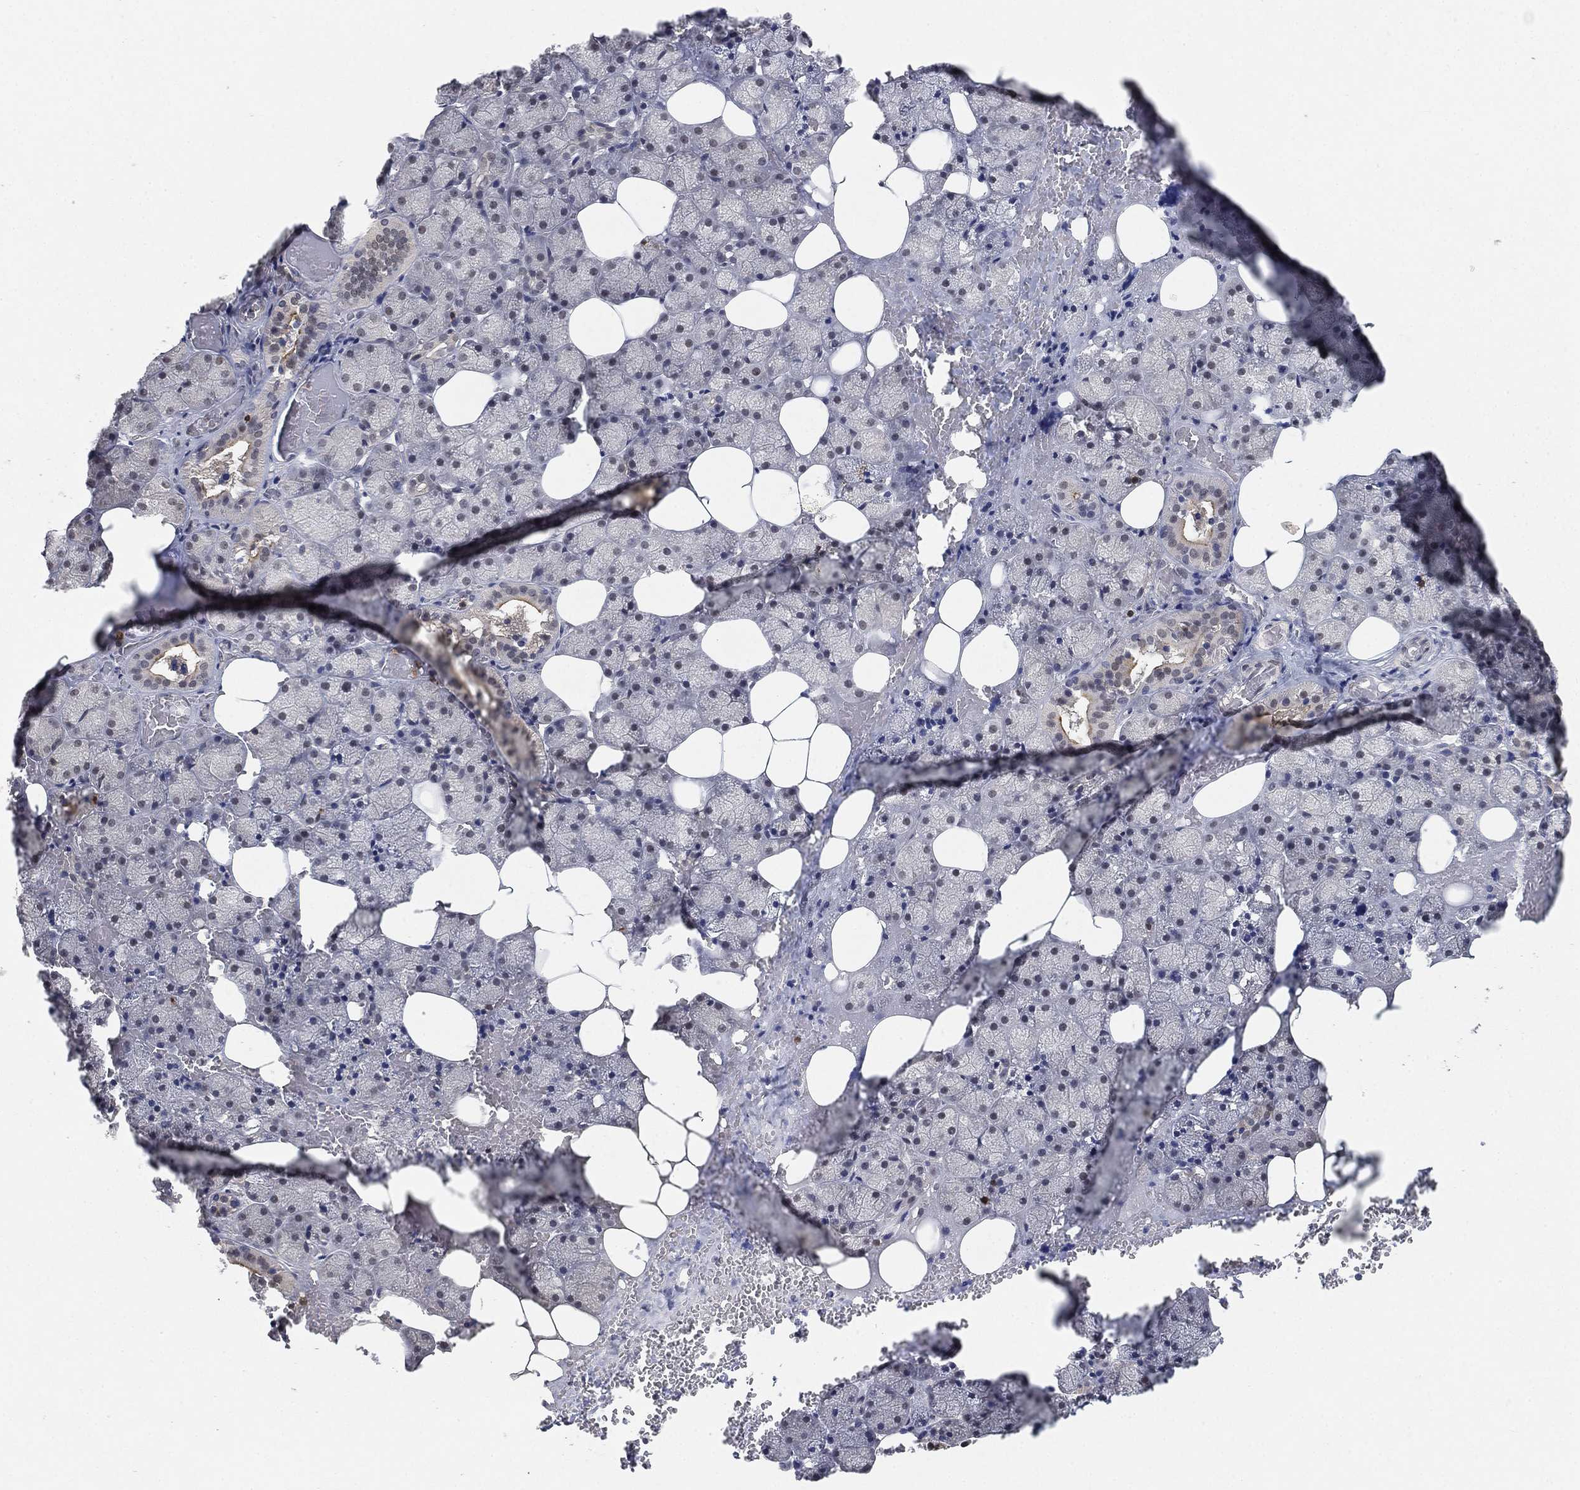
{"staining": {"intensity": "strong", "quantity": "<25%", "location": "cytoplasmic/membranous"}, "tissue": "salivary gland", "cell_type": "Glandular cells", "image_type": "normal", "snomed": [{"axis": "morphology", "description": "Normal tissue, NOS"}, {"axis": "topography", "description": "Salivary gland"}], "caption": "Strong cytoplasmic/membranous protein positivity is appreciated in approximately <25% of glandular cells in salivary gland. (DAB IHC, brown staining for protein, blue staining for nuclei).", "gene": "WDR26", "patient": {"sex": "male", "age": 38}}